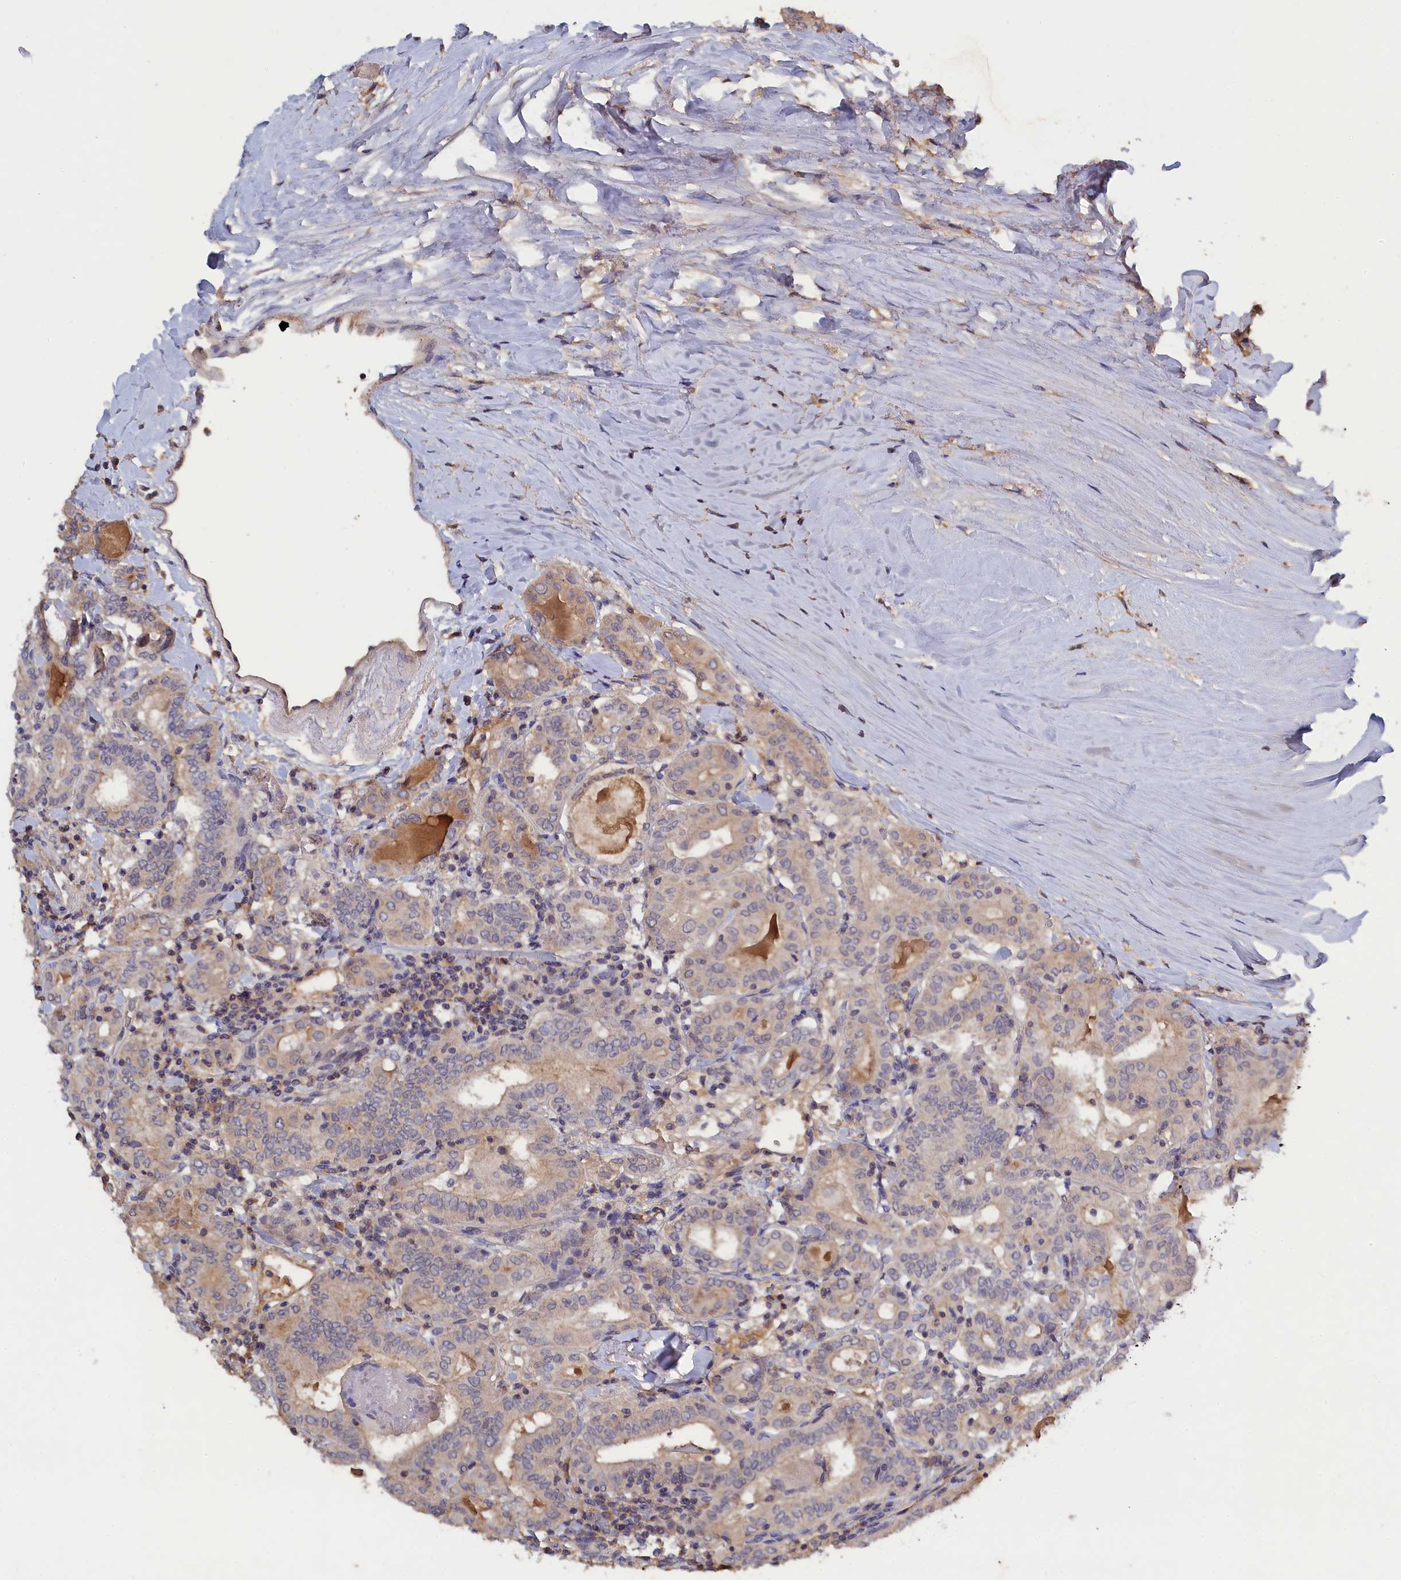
{"staining": {"intensity": "negative", "quantity": "none", "location": "none"}, "tissue": "thyroid cancer", "cell_type": "Tumor cells", "image_type": "cancer", "snomed": [{"axis": "morphology", "description": "Papillary adenocarcinoma, NOS"}, {"axis": "topography", "description": "Thyroid gland"}], "caption": "Immunohistochemistry of thyroid cancer exhibits no staining in tumor cells.", "gene": "CELF5", "patient": {"sex": "female", "age": 72}}